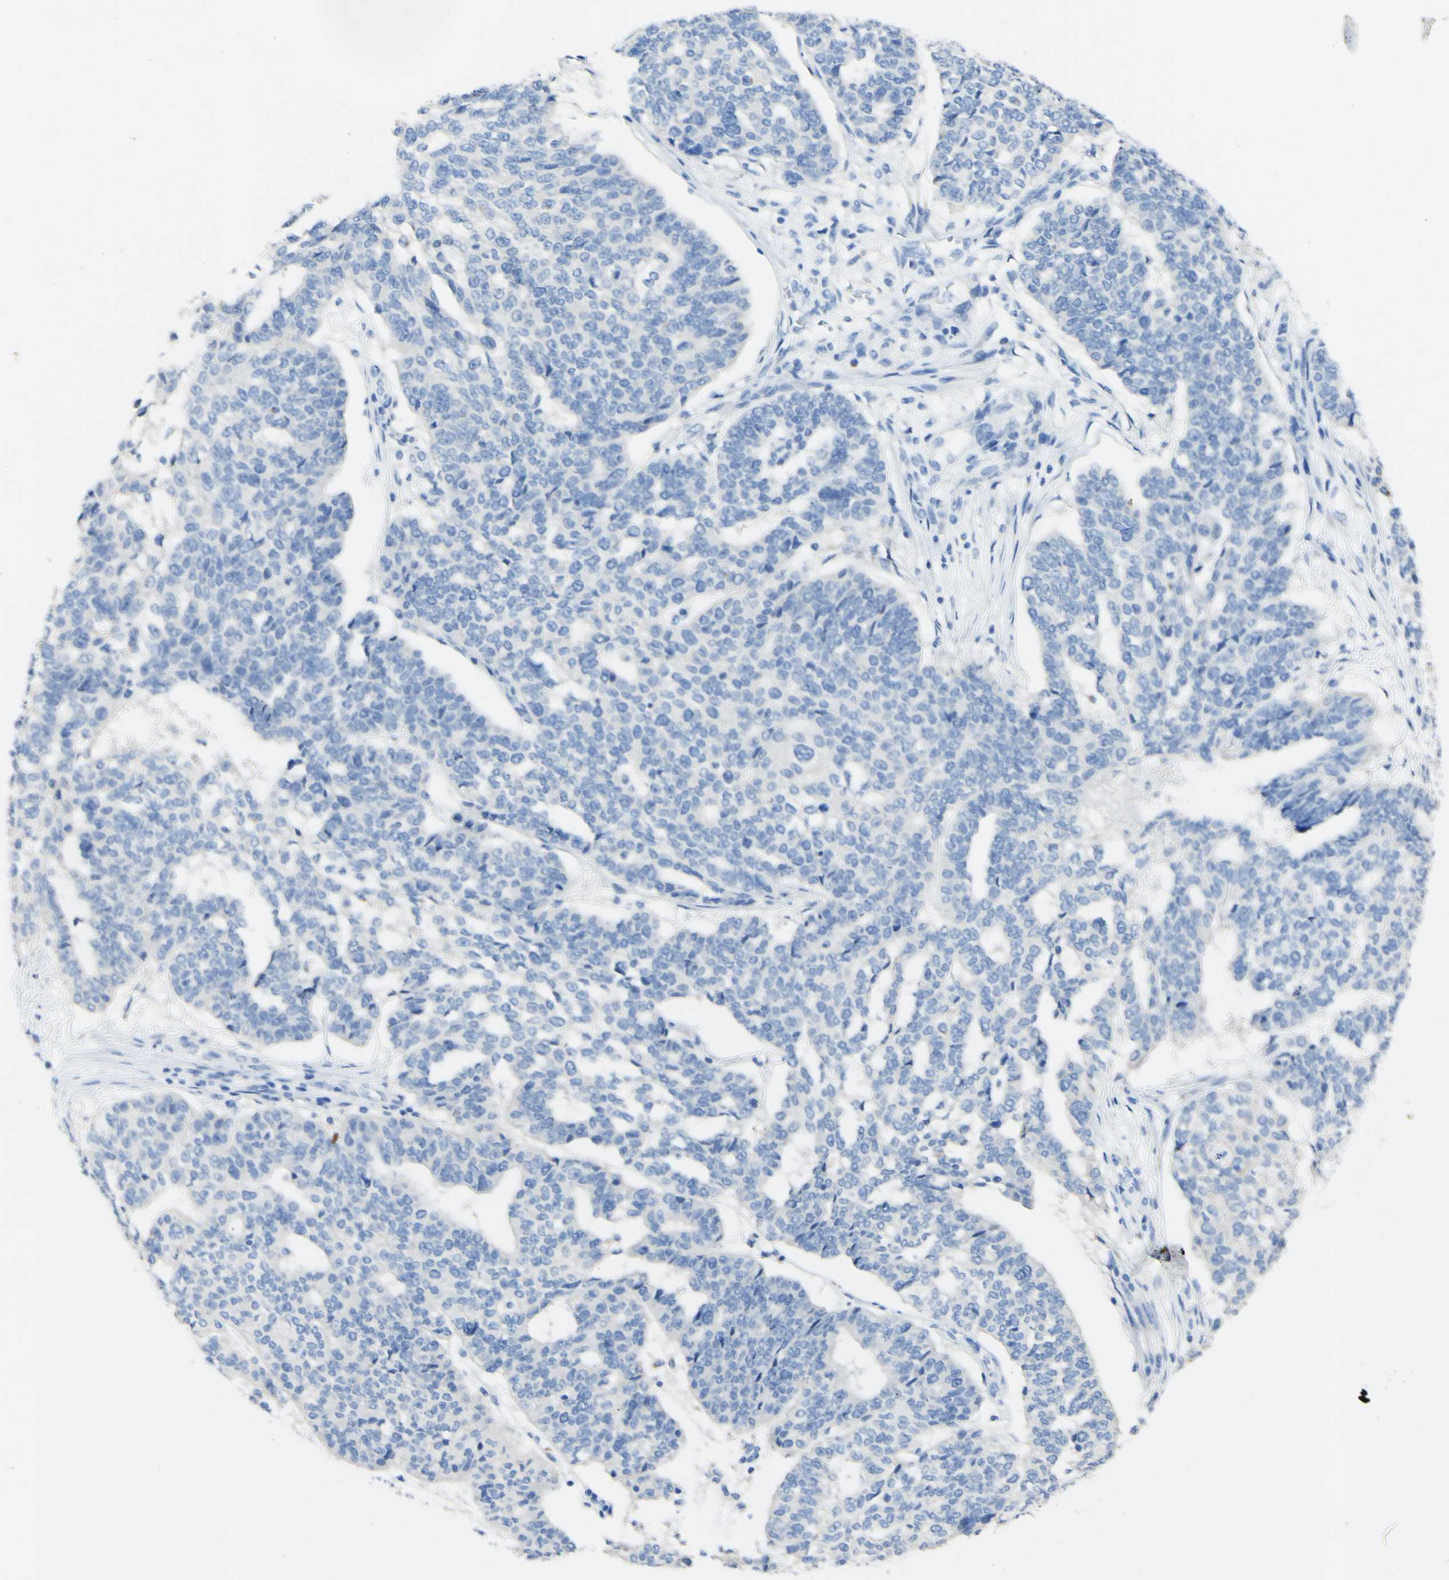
{"staining": {"intensity": "negative", "quantity": "none", "location": "none"}, "tissue": "ovarian cancer", "cell_type": "Tumor cells", "image_type": "cancer", "snomed": [{"axis": "morphology", "description": "Cystadenocarcinoma, serous, NOS"}, {"axis": "topography", "description": "Ovary"}], "caption": "Immunohistochemistry of ovarian cancer (serous cystadenocarcinoma) exhibits no staining in tumor cells.", "gene": "FGF4", "patient": {"sex": "female", "age": 59}}